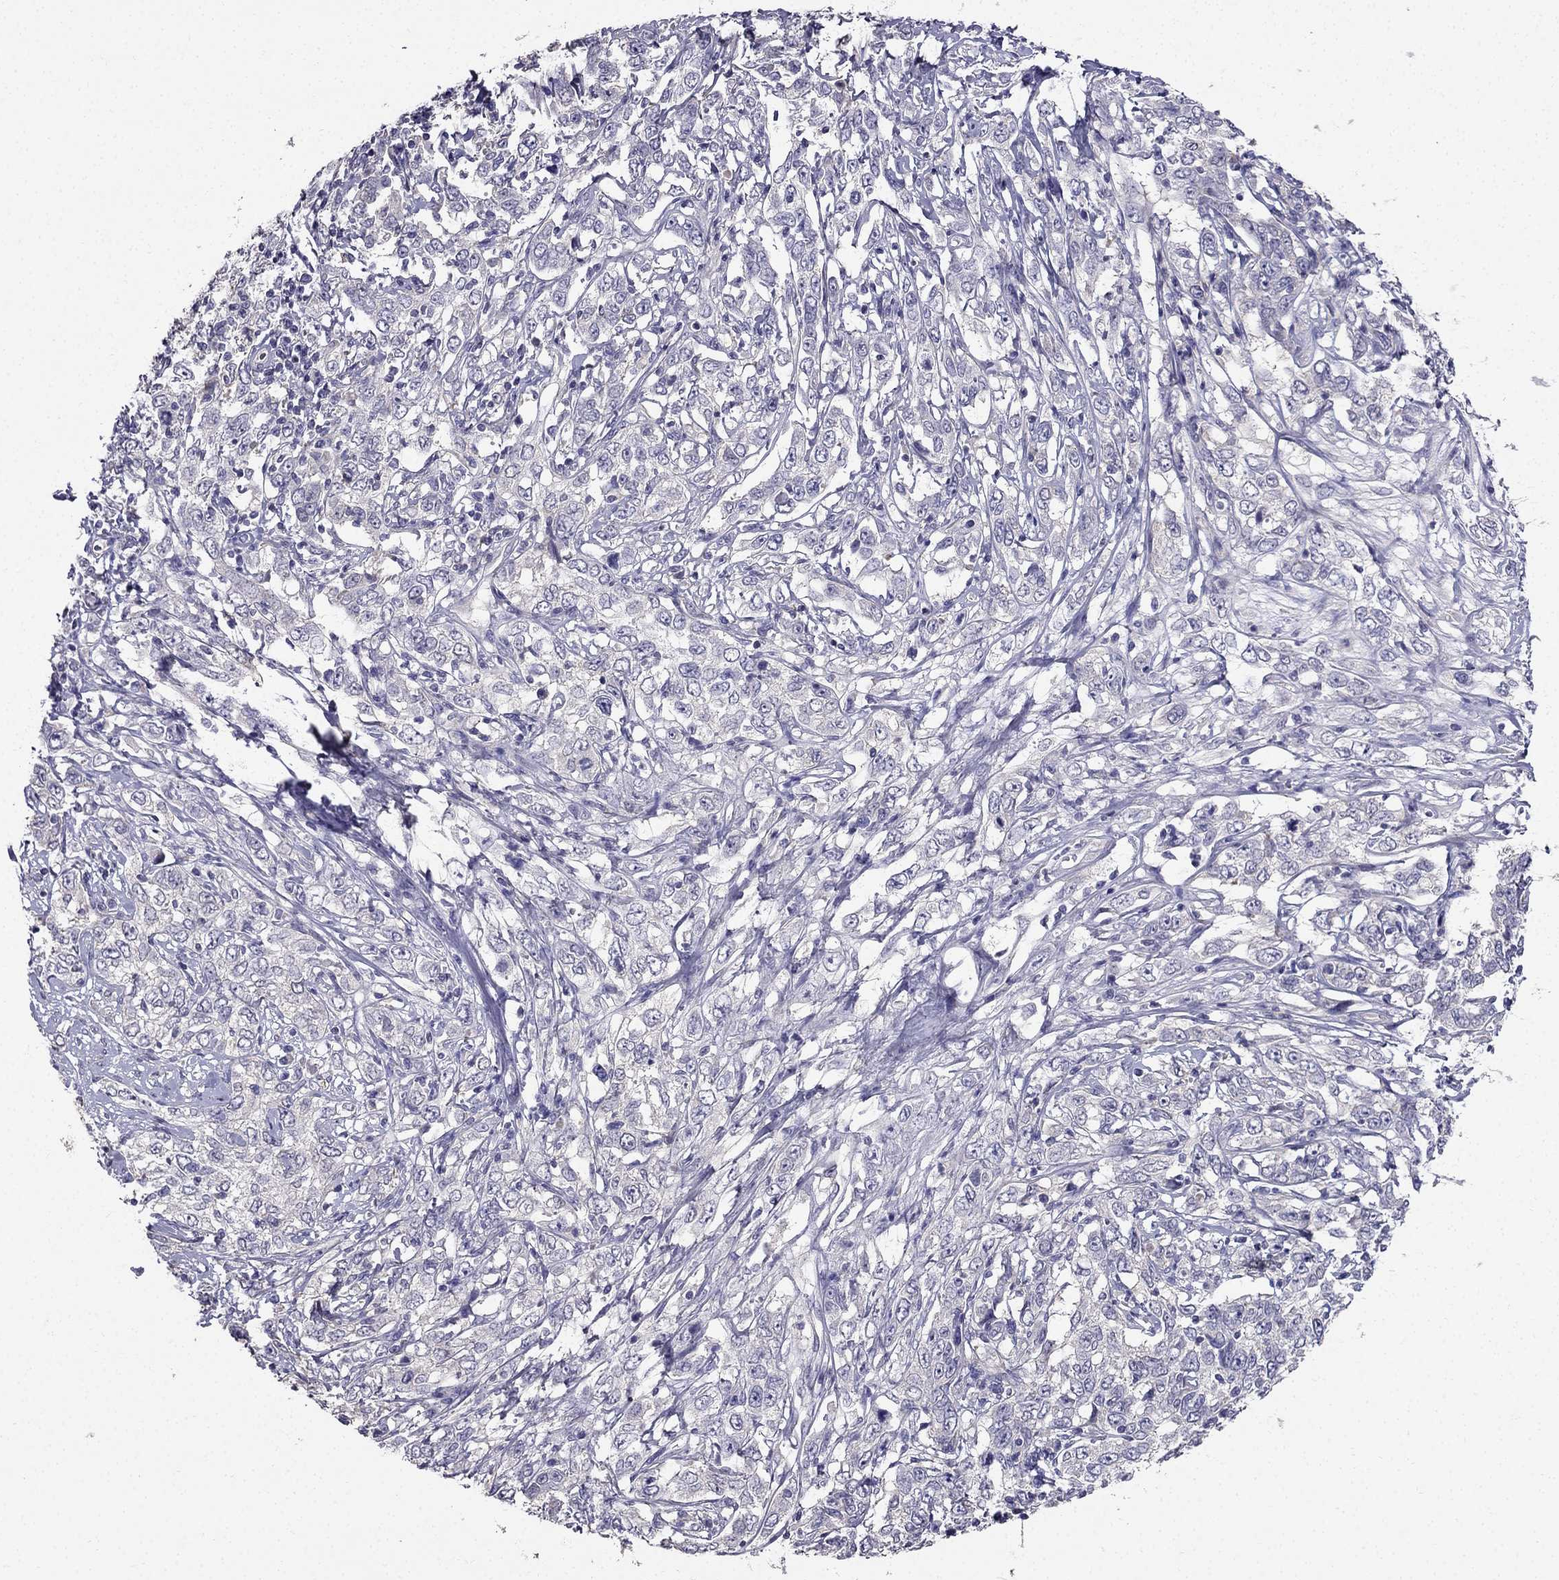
{"staining": {"intensity": "weak", "quantity": "<25%", "location": "cytoplasmic/membranous"}, "tissue": "cervical cancer", "cell_type": "Tumor cells", "image_type": "cancer", "snomed": [{"axis": "morphology", "description": "Adenocarcinoma, NOS"}, {"axis": "topography", "description": "Cervix"}], "caption": "Tumor cells are negative for brown protein staining in adenocarcinoma (cervical).", "gene": "AS3MT", "patient": {"sex": "female", "age": 40}}